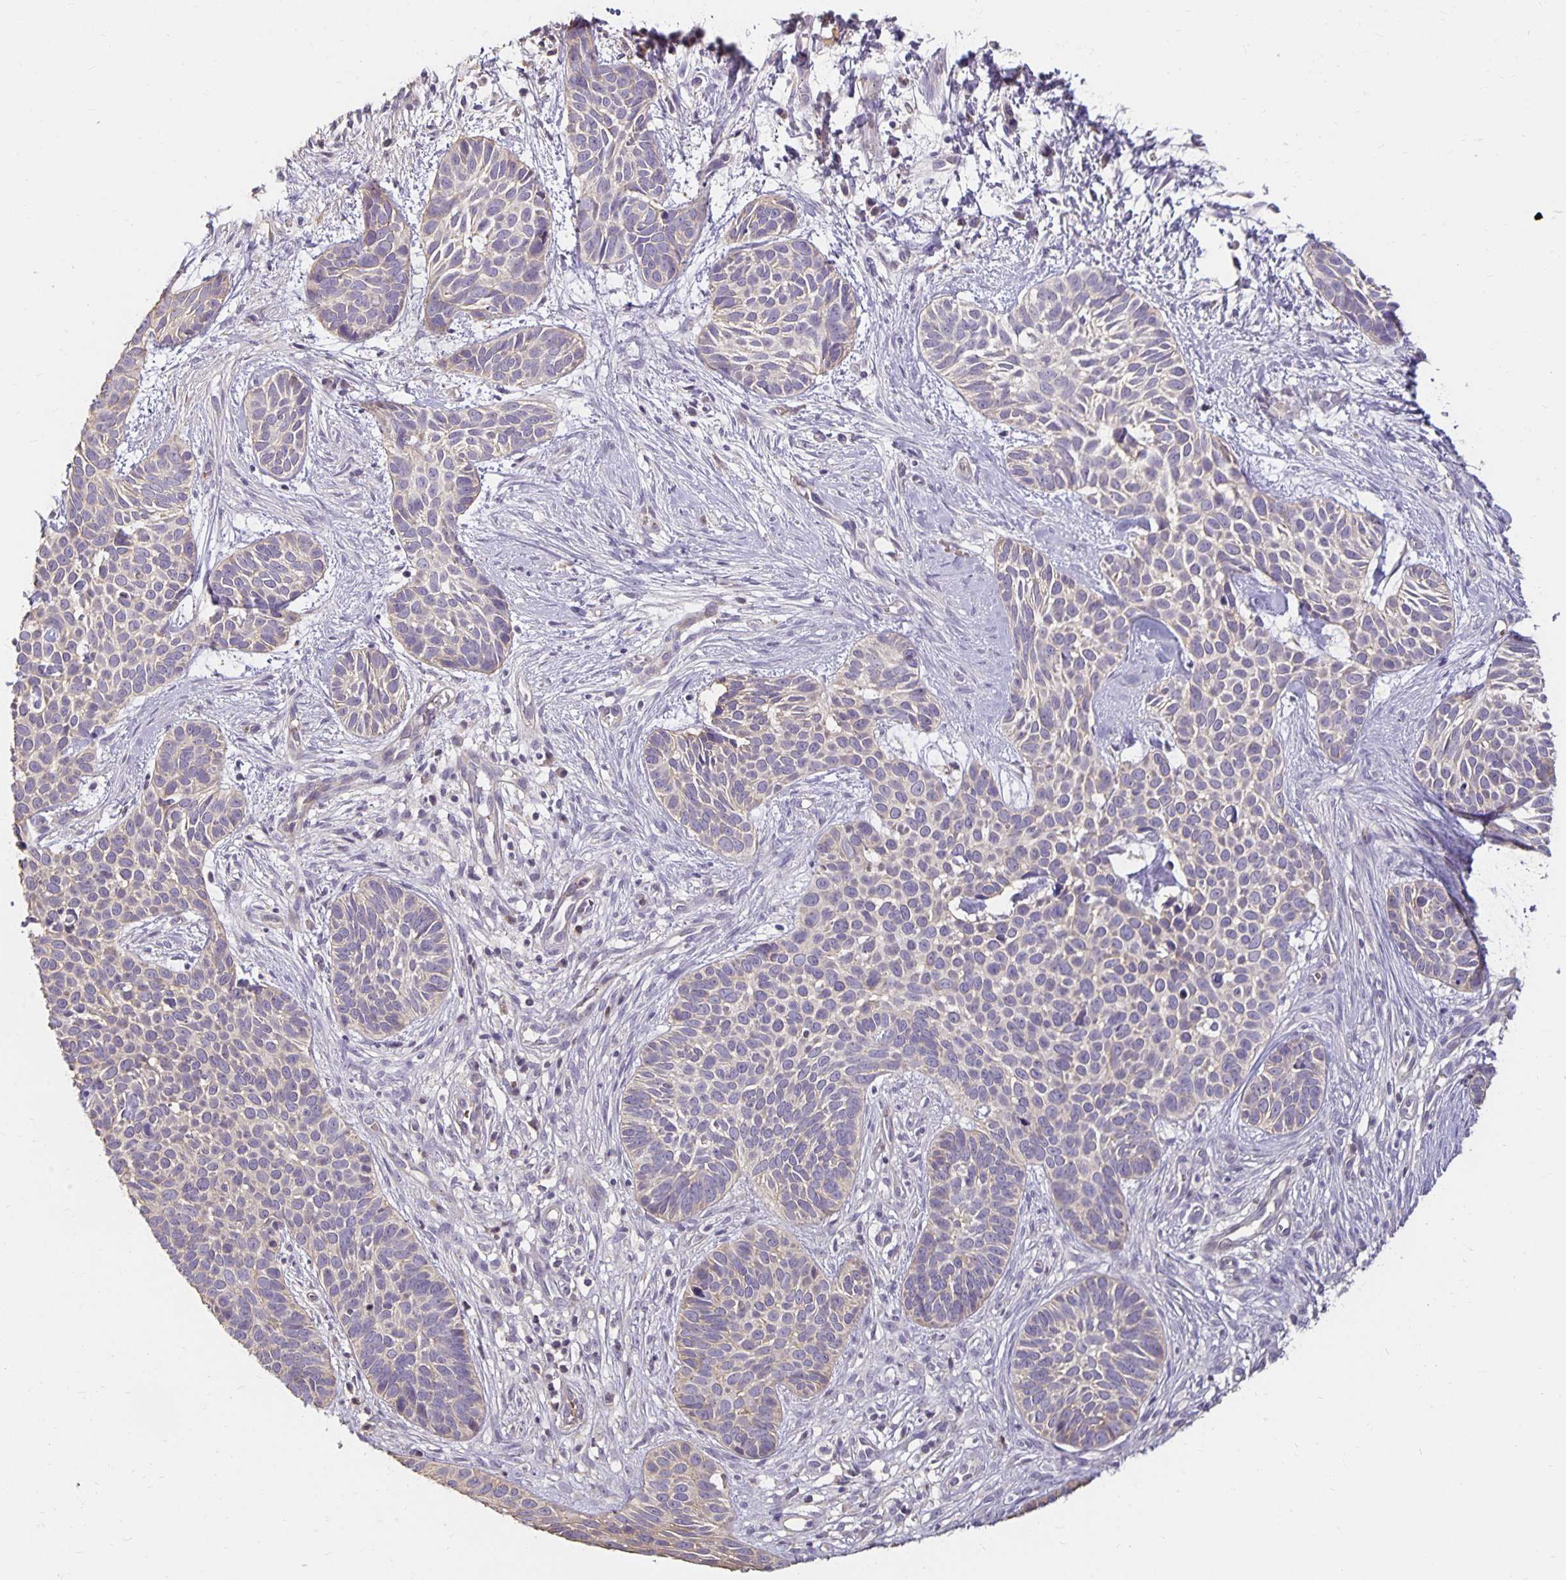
{"staining": {"intensity": "weak", "quantity": "<25%", "location": "cytoplasmic/membranous"}, "tissue": "skin cancer", "cell_type": "Tumor cells", "image_type": "cancer", "snomed": [{"axis": "morphology", "description": "Basal cell carcinoma"}, {"axis": "topography", "description": "Skin"}], "caption": "A high-resolution photomicrograph shows immunohistochemistry (IHC) staining of skin basal cell carcinoma, which reveals no significant expression in tumor cells.", "gene": "CST6", "patient": {"sex": "male", "age": 69}}